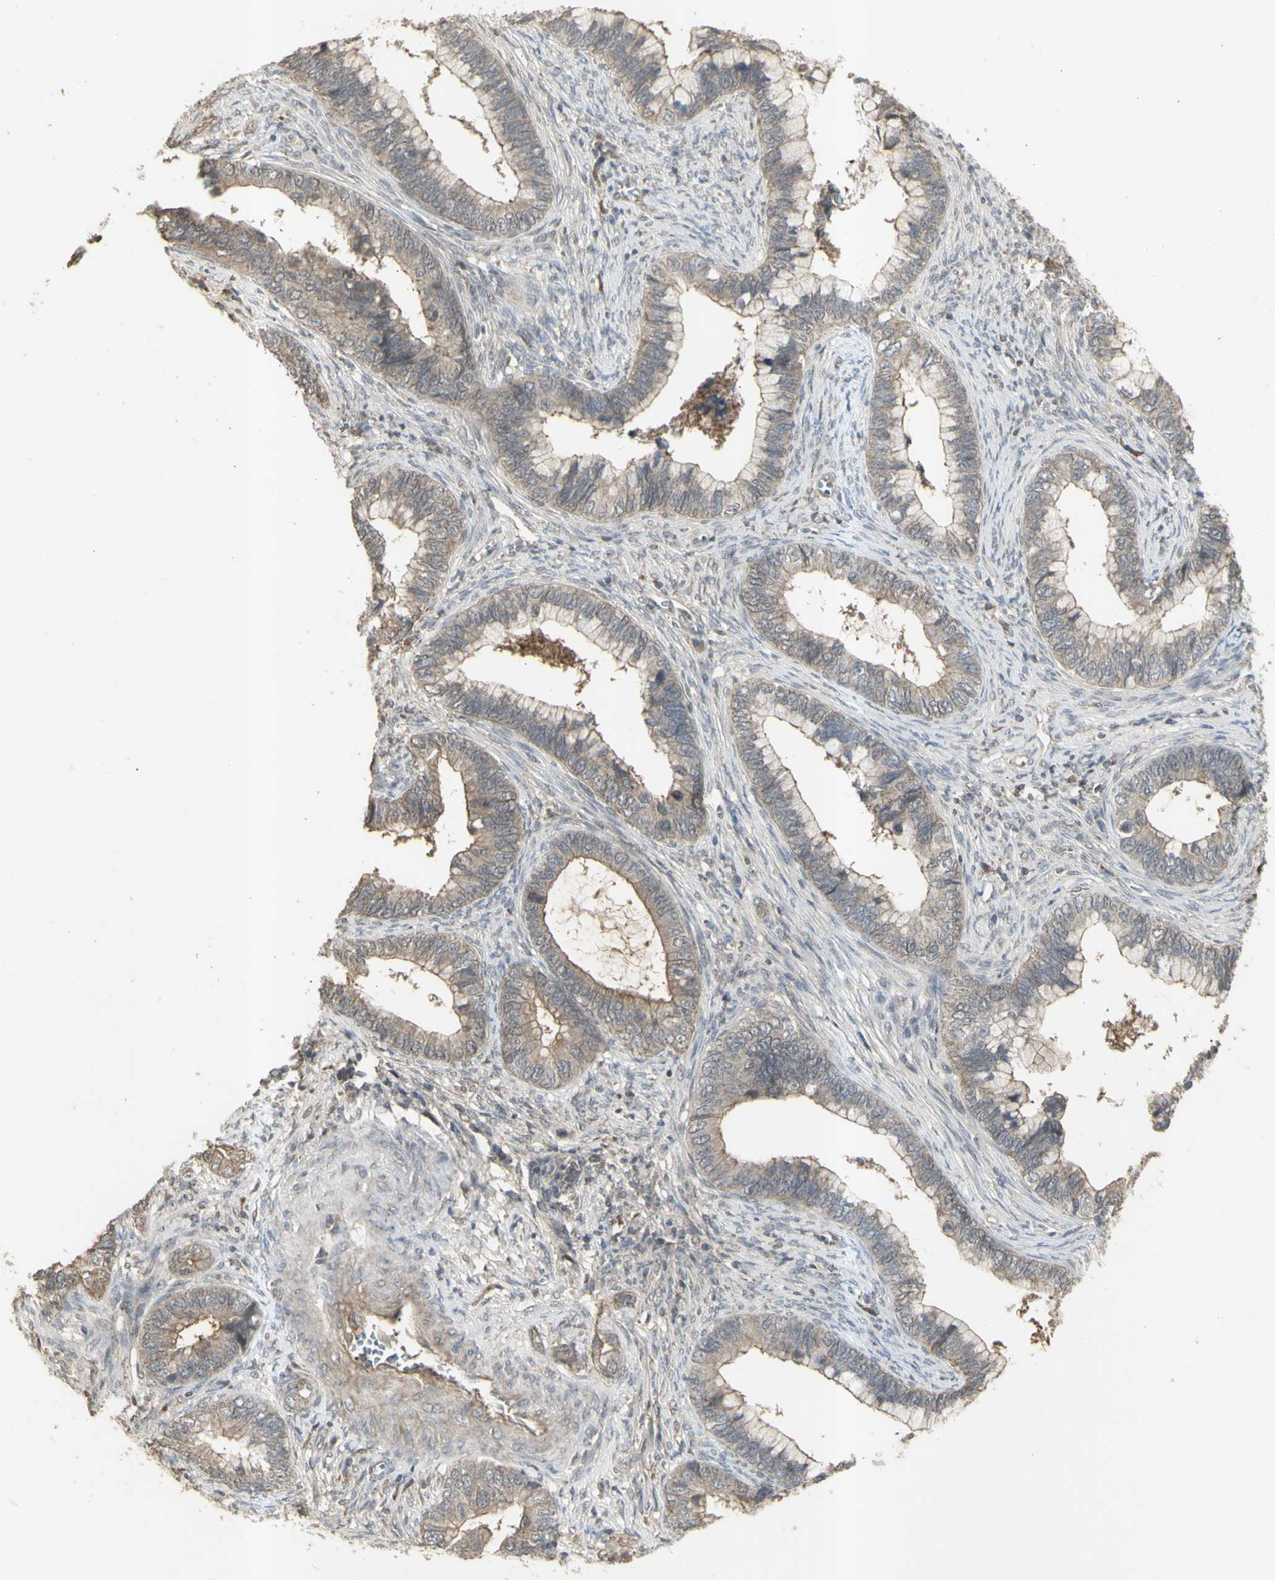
{"staining": {"intensity": "weak", "quantity": ">75%", "location": "cytoplasmic/membranous"}, "tissue": "cervical cancer", "cell_type": "Tumor cells", "image_type": "cancer", "snomed": [{"axis": "morphology", "description": "Adenocarcinoma, NOS"}, {"axis": "topography", "description": "Cervix"}], "caption": "The image exhibits a brown stain indicating the presence of a protein in the cytoplasmic/membranous of tumor cells in cervical adenocarcinoma.", "gene": "ALOX12", "patient": {"sex": "female", "age": 44}}